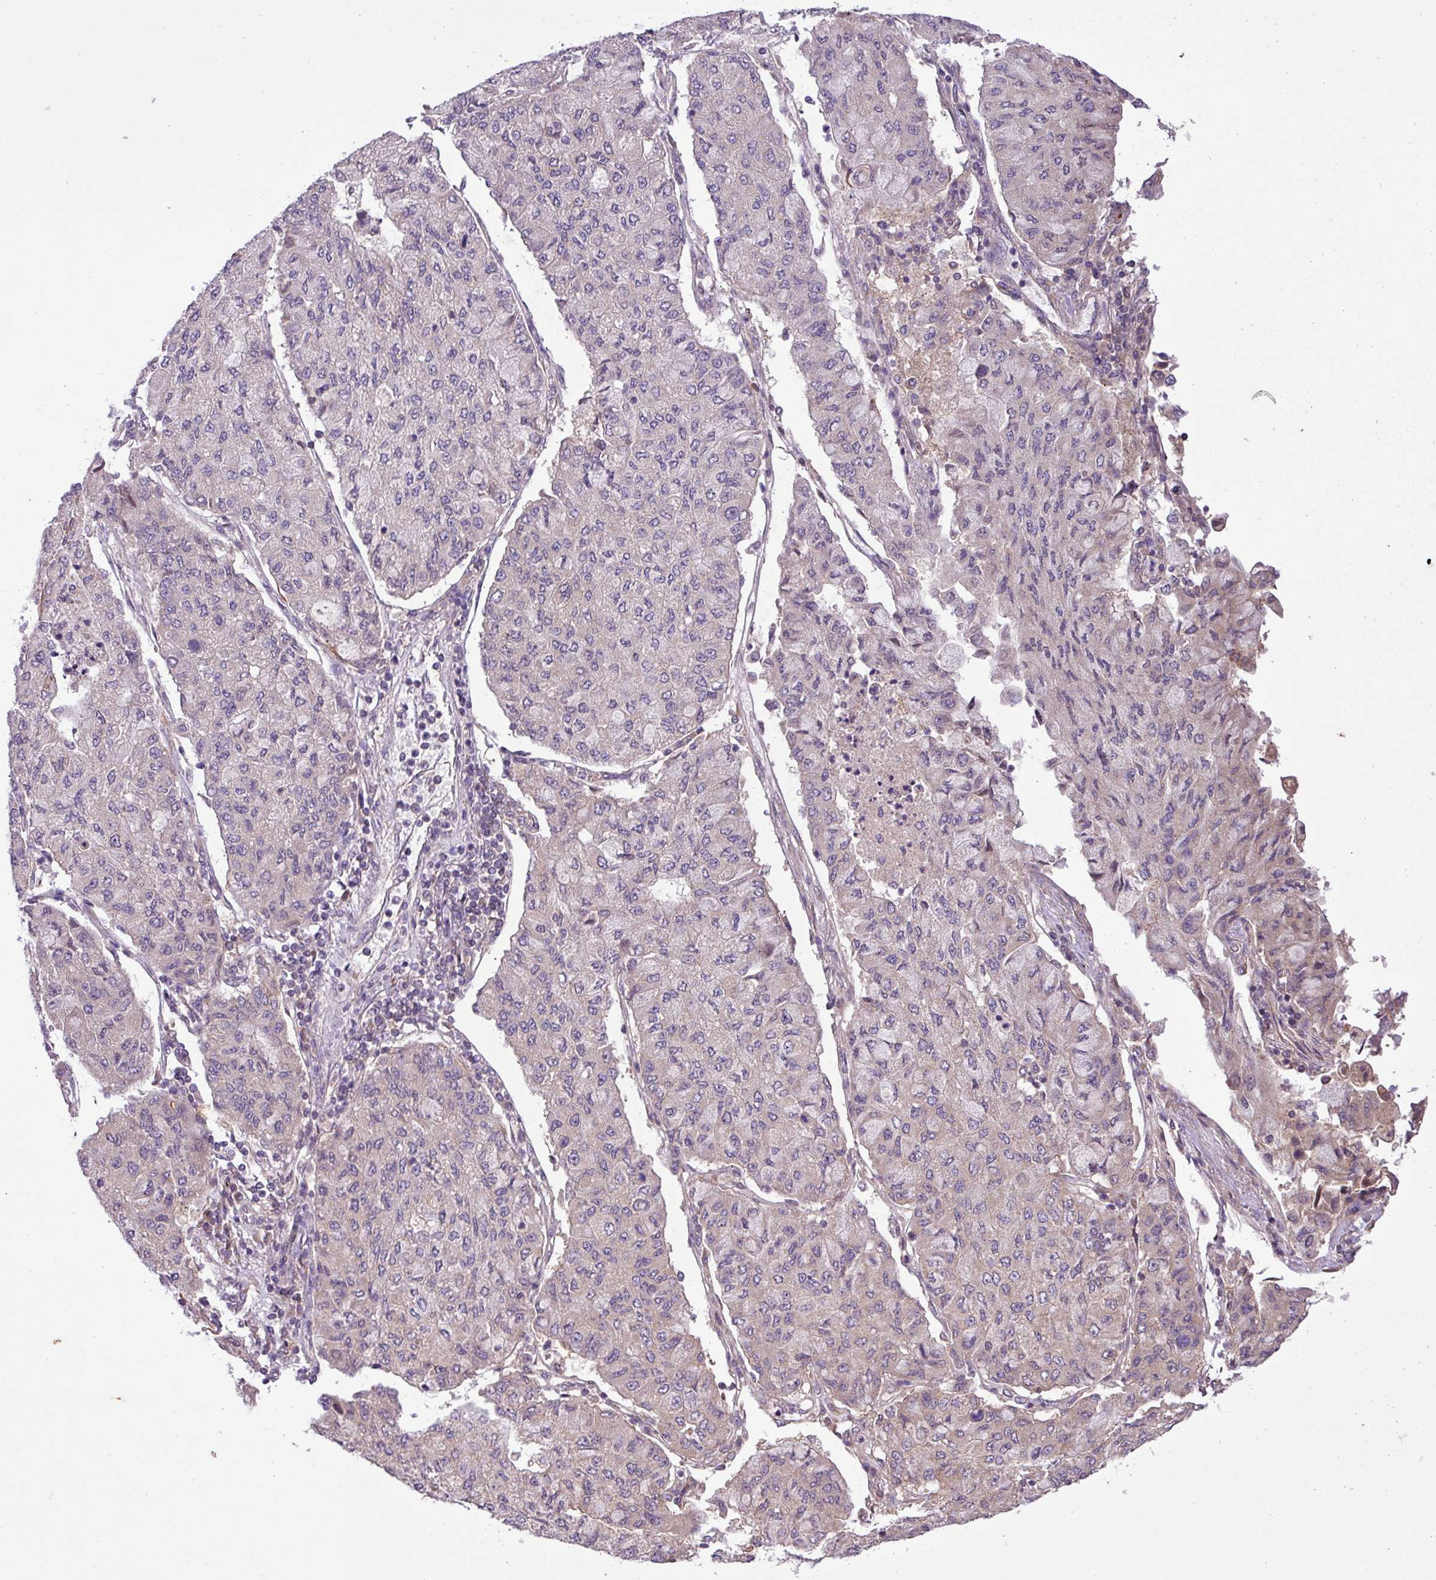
{"staining": {"intensity": "negative", "quantity": "none", "location": "none"}, "tissue": "lung cancer", "cell_type": "Tumor cells", "image_type": "cancer", "snomed": [{"axis": "morphology", "description": "Squamous cell carcinoma, NOS"}, {"axis": "topography", "description": "Lung"}], "caption": "Tumor cells show no significant staining in squamous cell carcinoma (lung). (DAB (3,3'-diaminobenzidine) immunohistochemistry with hematoxylin counter stain).", "gene": "TIMM10B", "patient": {"sex": "male", "age": 74}}